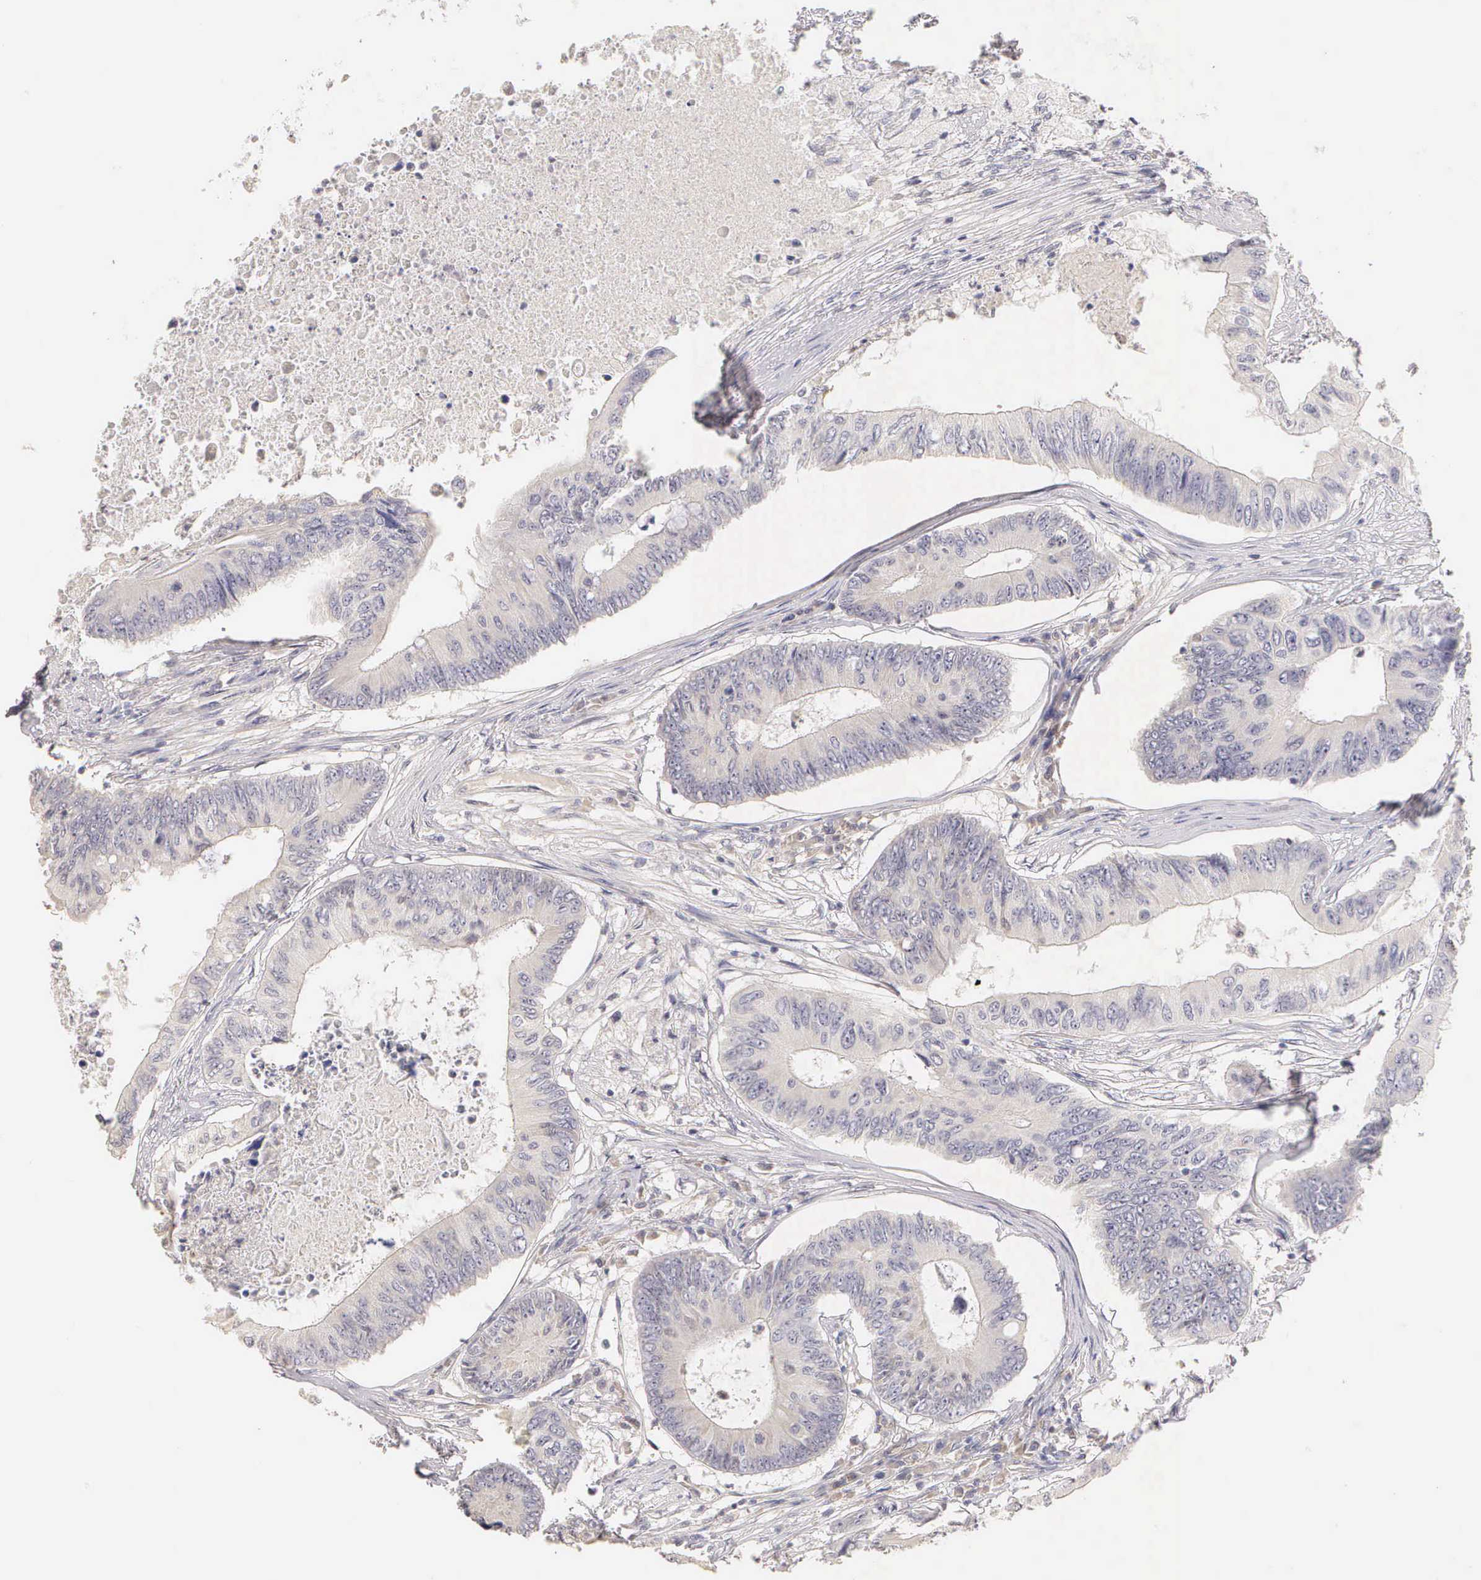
{"staining": {"intensity": "negative", "quantity": "none", "location": "none"}, "tissue": "colorectal cancer", "cell_type": "Tumor cells", "image_type": "cancer", "snomed": [{"axis": "morphology", "description": "Adenocarcinoma, NOS"}, {"axis": "topography", "description": "Colon"}], "caption": "Human adenocarcinoma (colorectal) stained for a protein using immunohistochemistry (IHC) shows no staining in tumor cells.", "gene": "ESR1", "patient": {"sex": "male", "age": 65}}